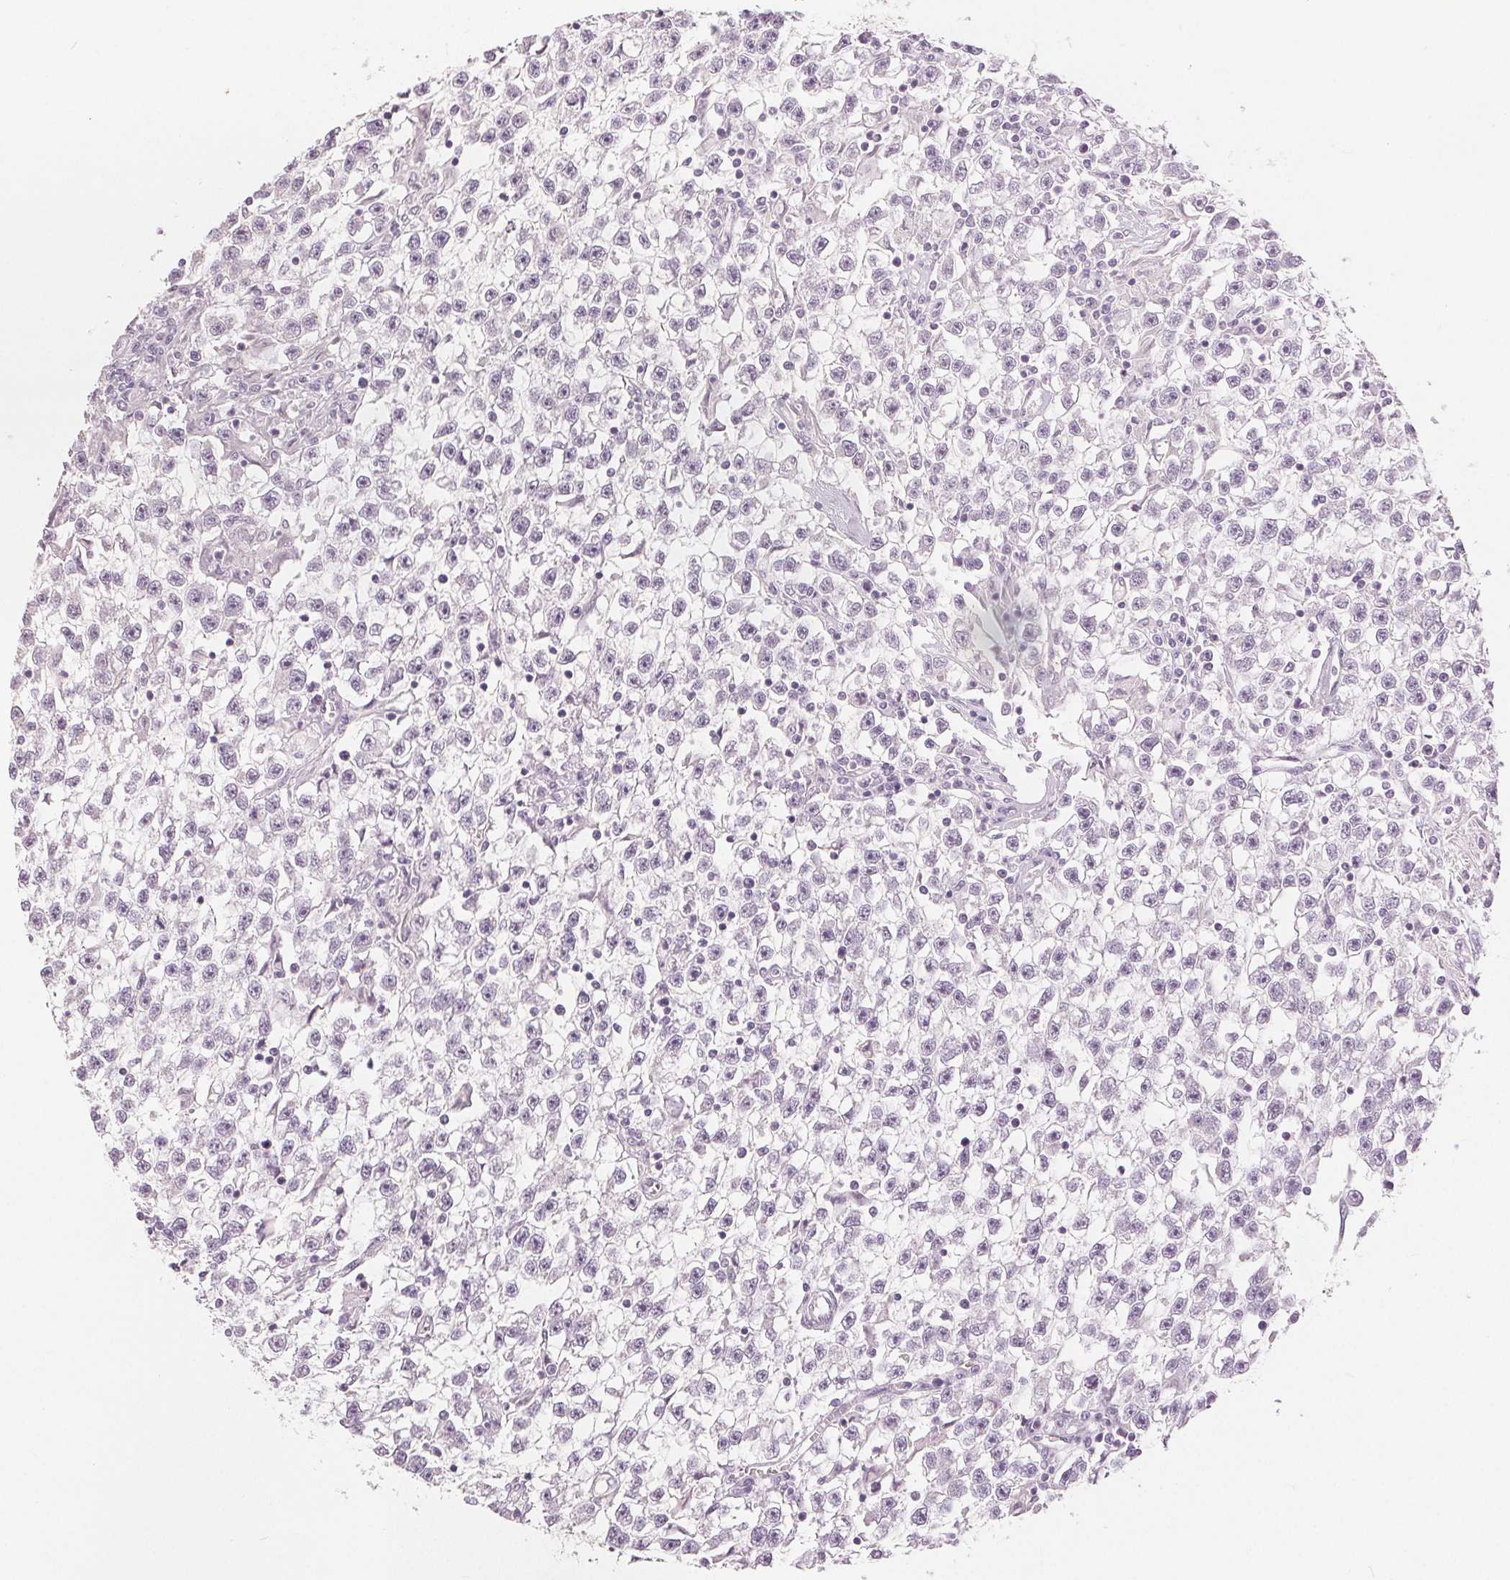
{"staining": {"intensity": "negative", "quantity": "none", "location": "none"}, "tissue": "testis cancer", "cell_type": "Tumor cells", "image_type": "cancer", "snomed": [{"axis": "morphology", "description": "Seminoma, NOS"}, {"axis": "topography", "description": "Testis"}], "caption": "This is an IHC histopathology image of human testis cancer. There is no staining in tumor cells.", "gene": "SLC27A5", "patient": {"sex": "male", "age": 31}}